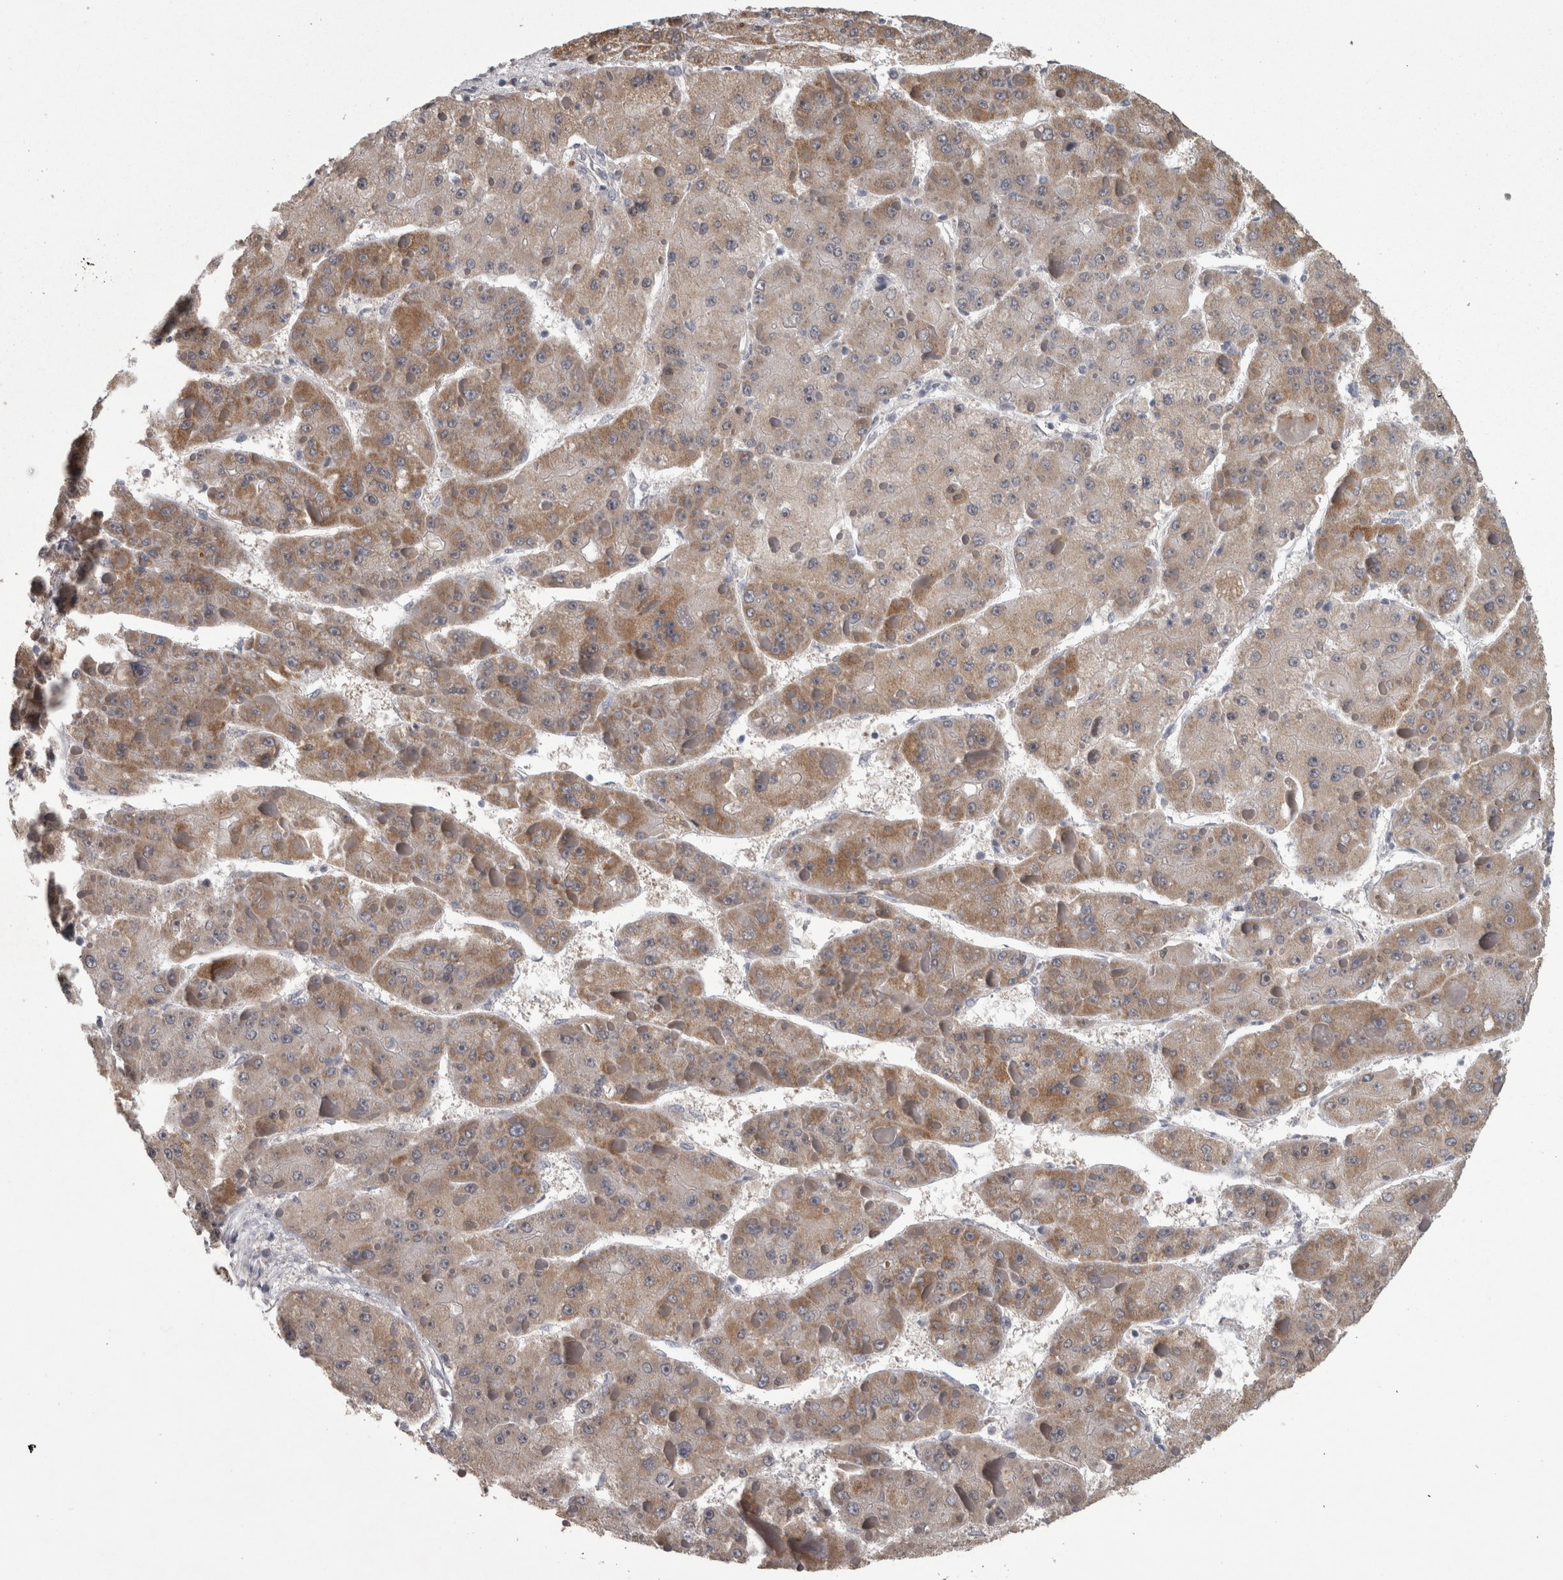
{"staining": {"intensity": "moderate", "quantity": ">75%", "location": "cytoplasmic/membranous"}, "tissue": "liver cancer", "cell_type": "Tumor cells", "image_type": "cancer", "snomed": [{"axis": "morphology", "description": "Carcinoma, Hepatocellular, NOS"}, {"axis": "topography", "description": "Liver"}], "caption": "Tumor cells show medium levels of moderate cytoplasmic/membranous expression in approximately >75% of cells in liver cancer.", "gene": "DBT", "patient": {"sex": "female", "age": 73}}